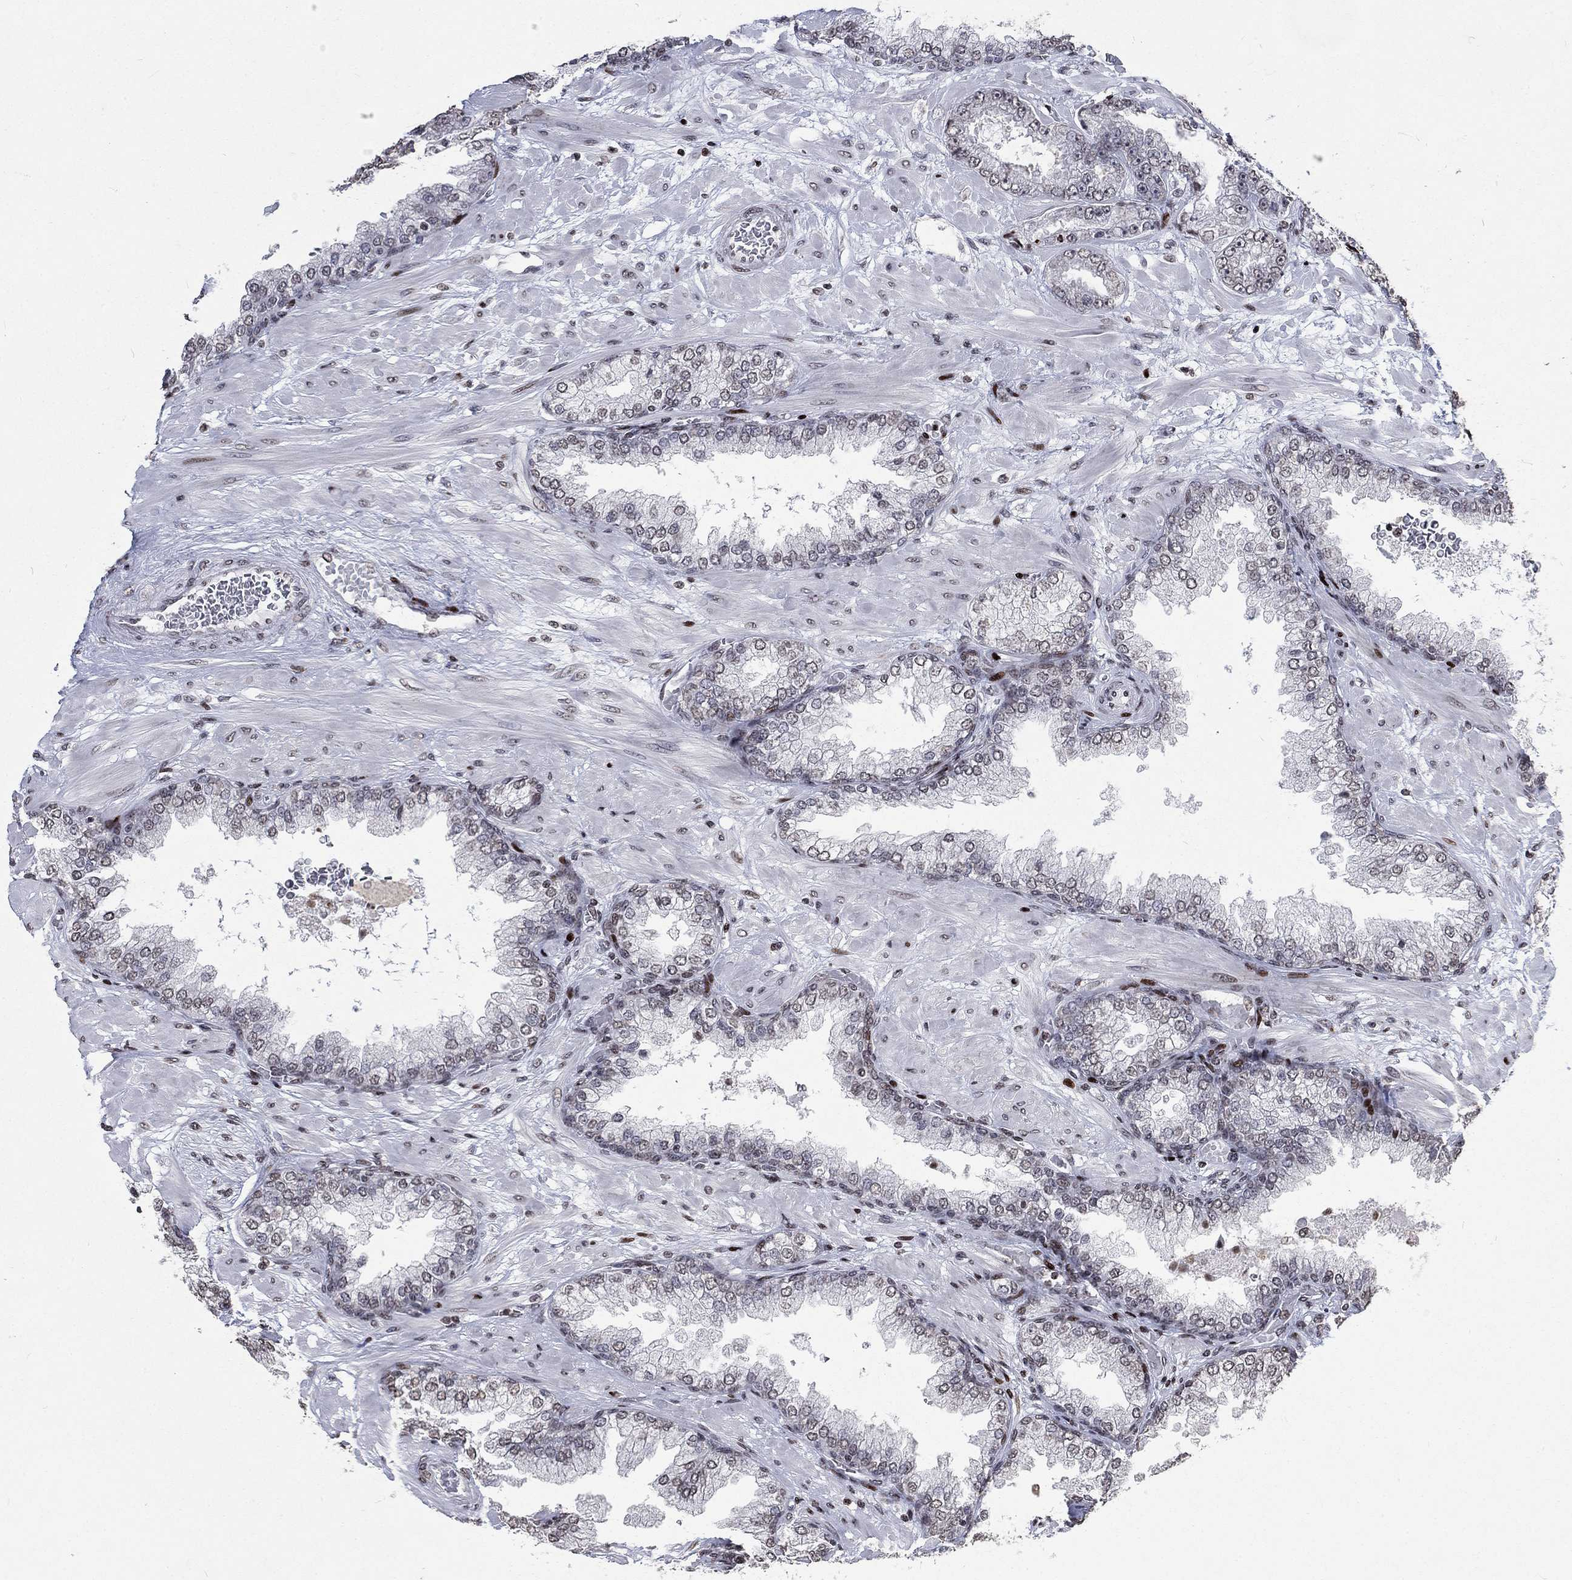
{"staining": {"intensity": "strong", "quantity": "<25%", "location": "nuclear"}, "tissue": "prostate cancer", "cell_type": "Tumor cells", "image_type": "cancer", "snomed": [{"axis": "morphology", "description": "Adenocarcinoma, Low grade"}, {"axis": "topography", "description": "Prostate"}], "caption": "Strong nuclear positivity is appreciated in about <25% of tumor cells in low-grade adenocarcinoma (prostate).", "gene": "SRSF3", "patient": {"sex": "male", "age": 57}}